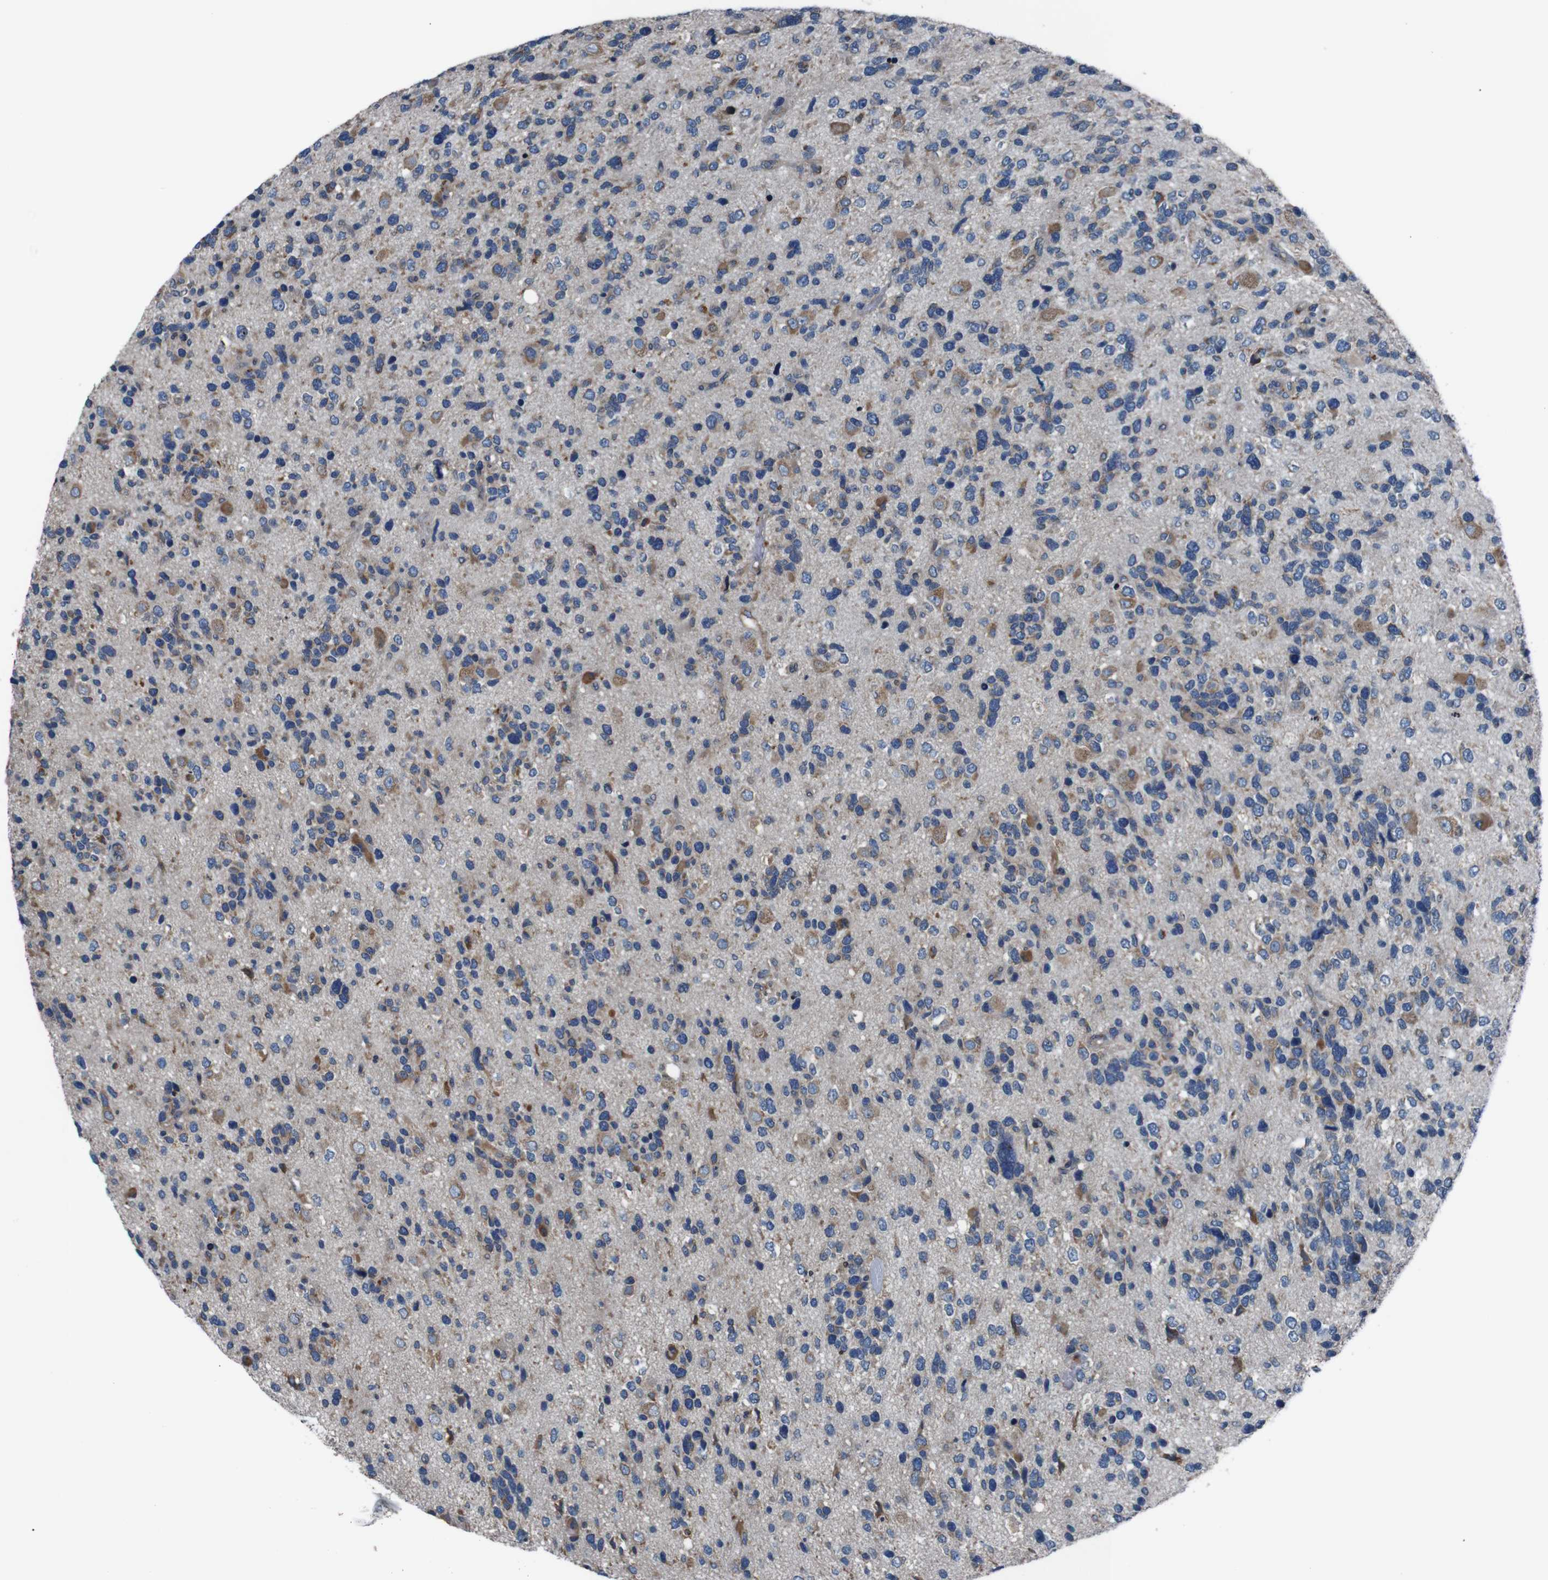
{"staining": {"intensity": "moderate", "quantity": "25%-75%", "location": "cytoplasmic/membranous"}, "tissue": "glioma", "cell_type": "Tumor cells", "image_type": "cancer", "snomed": [{"axis": "morphology", "description": "Glioma, malignant, High grade"}, {"axis": "topography", "description": "Brain"}], "caption": "Glioma stained with a brown dye exhibits moderate cytoplasmic/membranous positive positivity in approximately 25%-75% of tumor cells.", "gene": "SIGMAR1", "patient": {"sex": "female", "age": 58}}